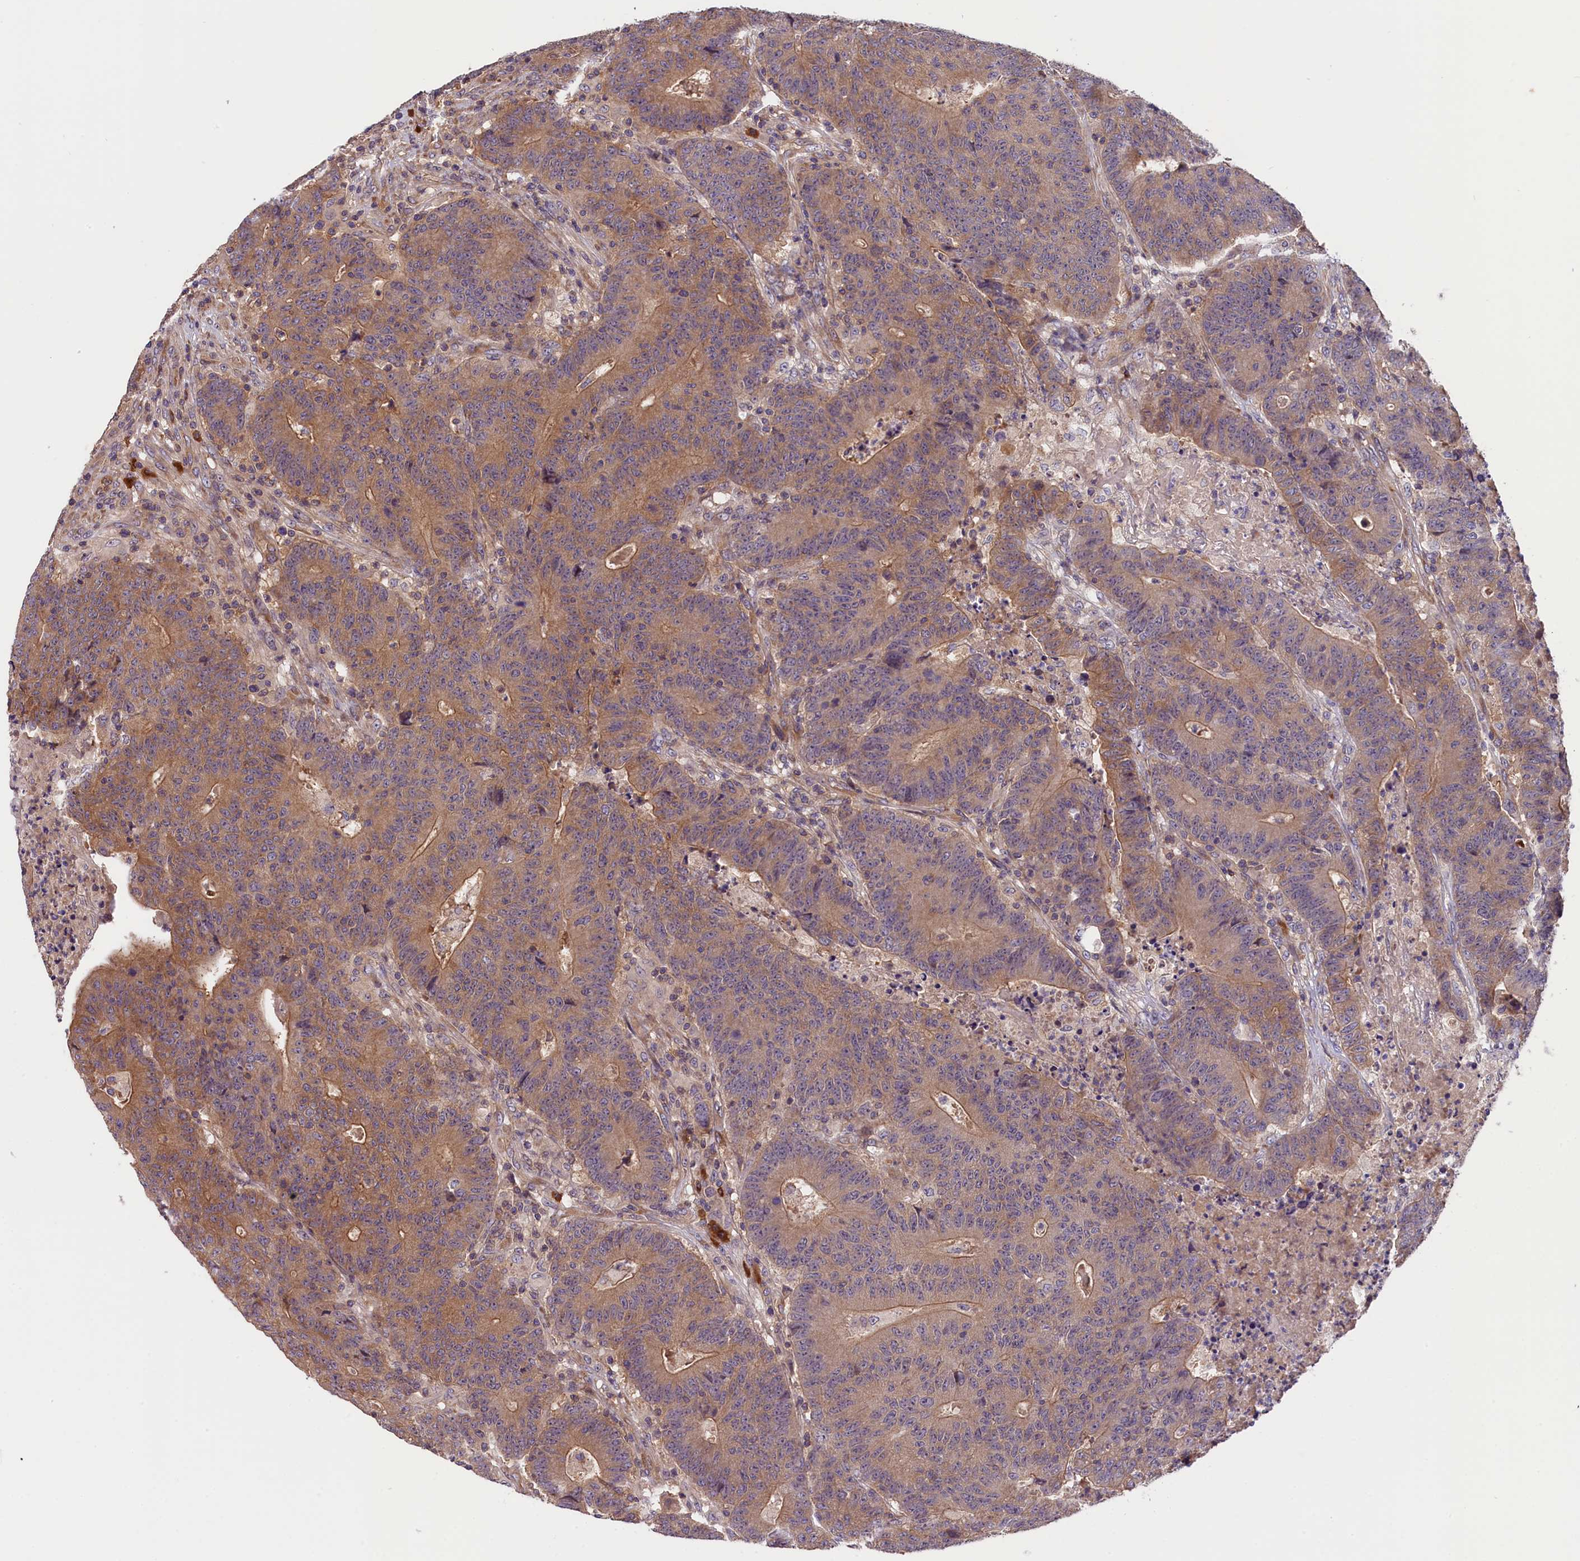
{"staining": {"intensity": "moderate", "quantity": ">75%", "location": "cytoplasmic/membranous"}, "tissue": "colorectal cancer", "cell_type": "Tumor cells", "image_type": "cancer", "snomed": [{"axis": "morphology", "description": "Adenocarcinoma, NOS"}, {"axis": "topography", "description": "Colon"}], "caption": "Immunohistochemical staining of adenocarcinoma (colorectal) reveals medium levels of moderate cytoplasmic/membranous protein expression in approximately >75% of tumor cells.", "gene": "SETD6", "patient": {"sex": "female", "age": 75}}